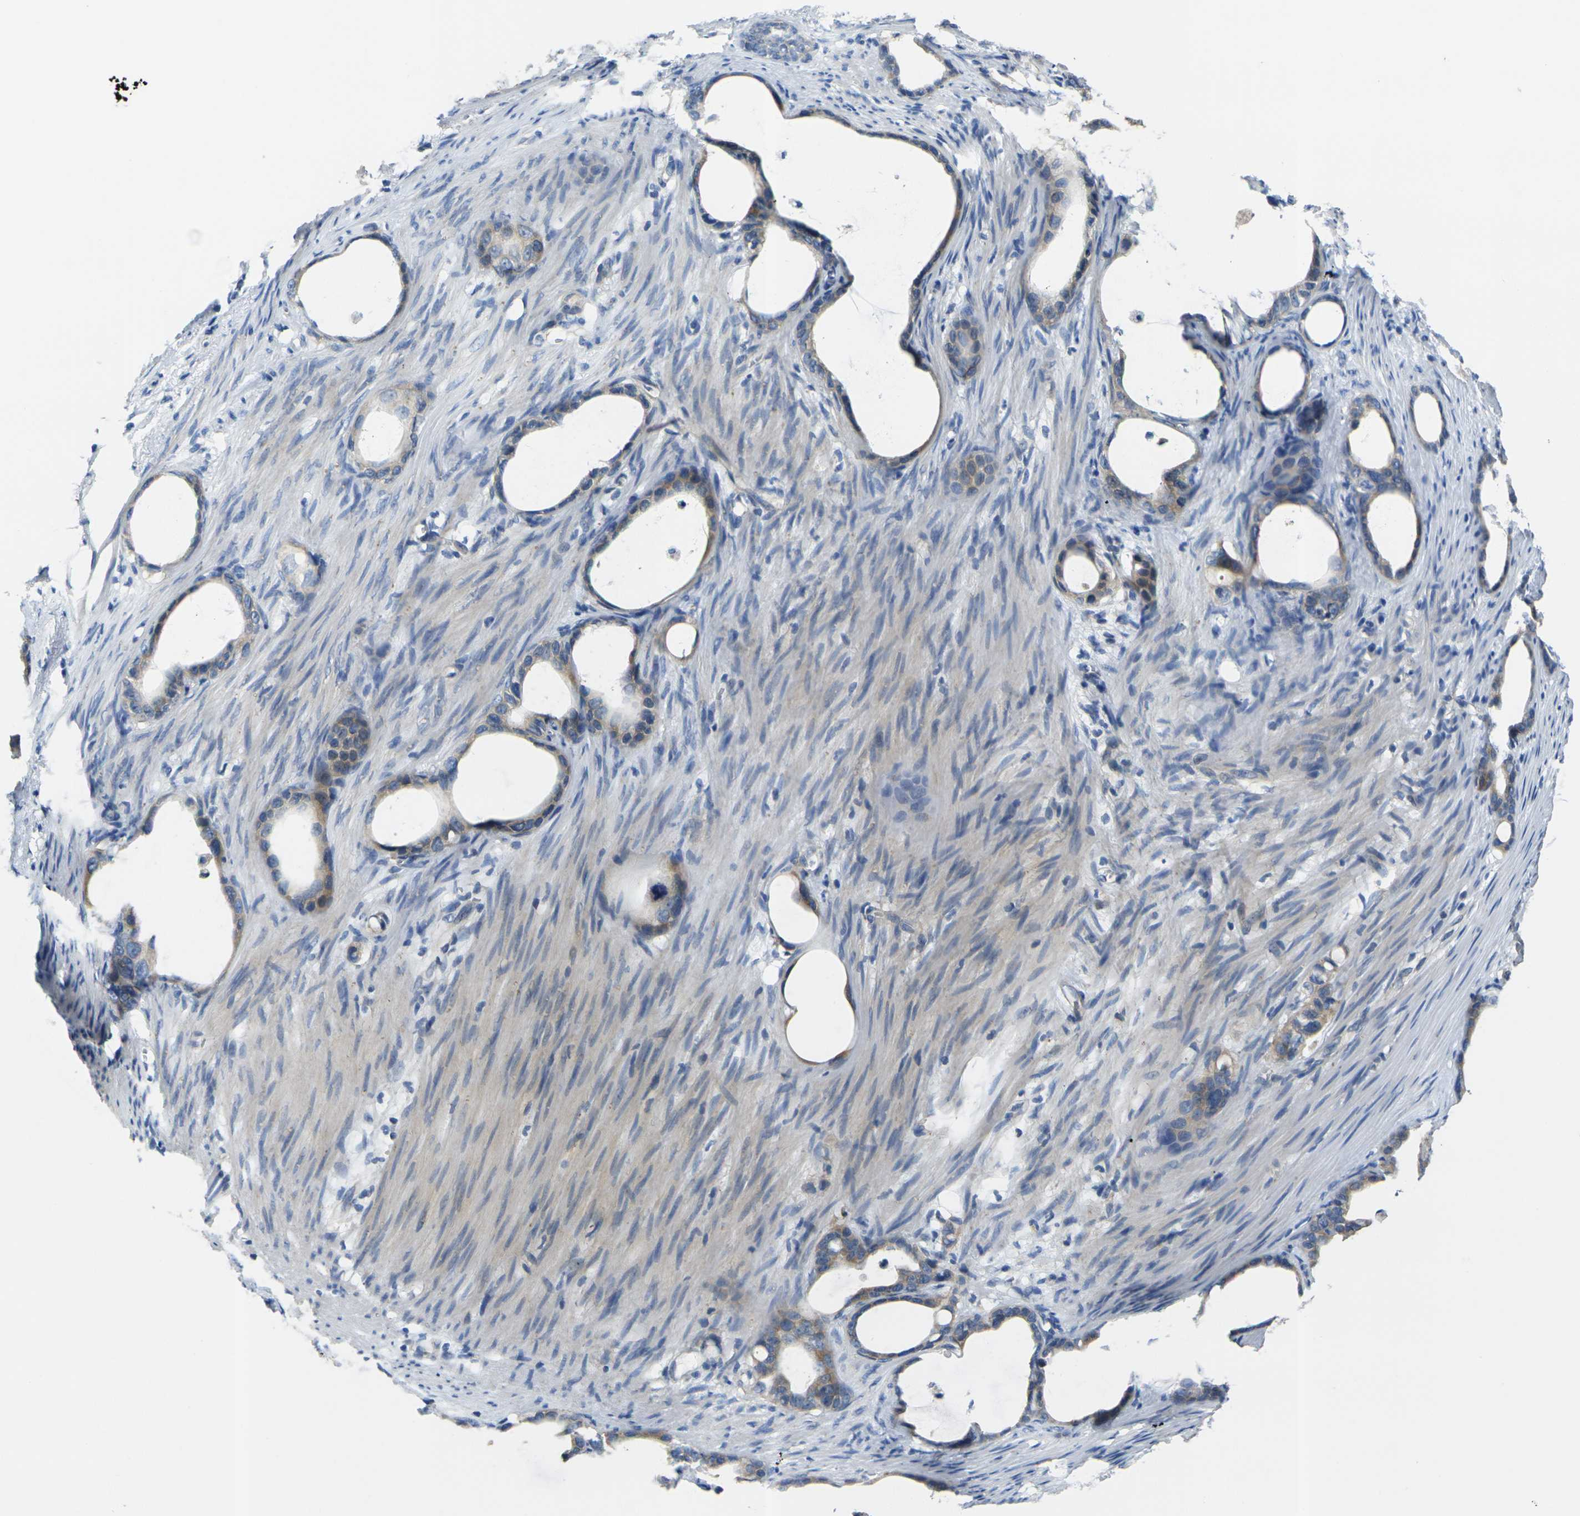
{"staining": {"intensity": "weak", "quantity": ">75%", "location": "cytoplasmic/membranous"}, "tissue": "stomach cancer", "cell_type": "Tumor cells", "image_type": "cancer", "snomed": [{"axis": "morphology", "description": "Adenocarcinoma, NOS"}, {"axis": "topography", "description": "Stomach"}], "caption": "Adenocarcinoma (stomach) stained with a protein marker reveals weak staining in tumor cells.", "gene": "GNA12", "patient": {"sex": "female", "age": 75}}